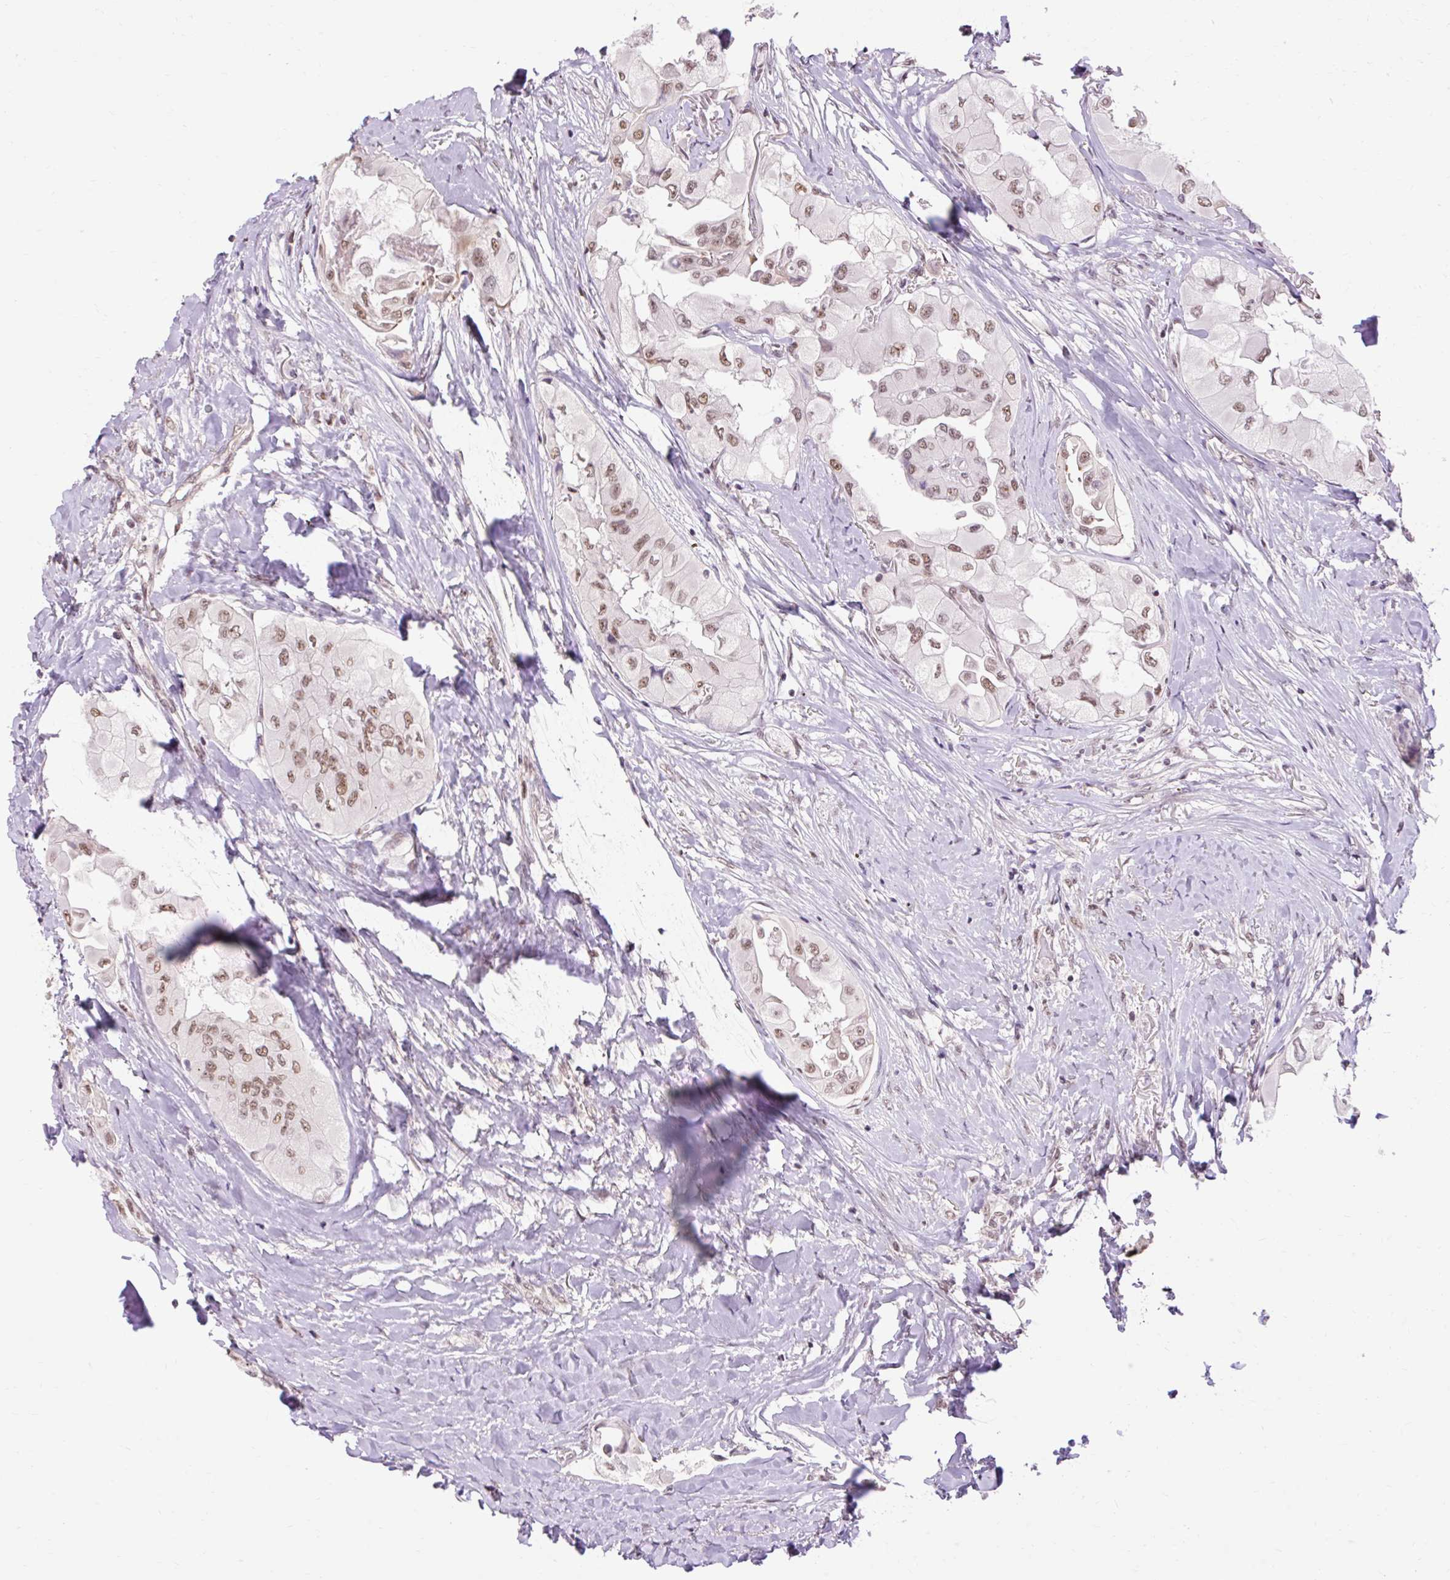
{"staining": {"intensity": "moderate", "quantity": ">75%", "location": "nuclear"}, "tissue": "thyroid cancer", "cell_type": "Tumor cells", "image_type": "cancer", "snomed": [{"axis": "morphology", "description": "Normal tissue, NOS"}, {"axis": "morphology", "description": "Papillary adenocarcinoma, NOS"}, {"axis": "topography", "description": "Thyroid gland"}], "caption": "A brown stain shows moderate nuclear expression of a protein in thyroid cancer tumor cells.", "gene": "NPIPB12", "patient": {"sex": "female", "age": 59}}